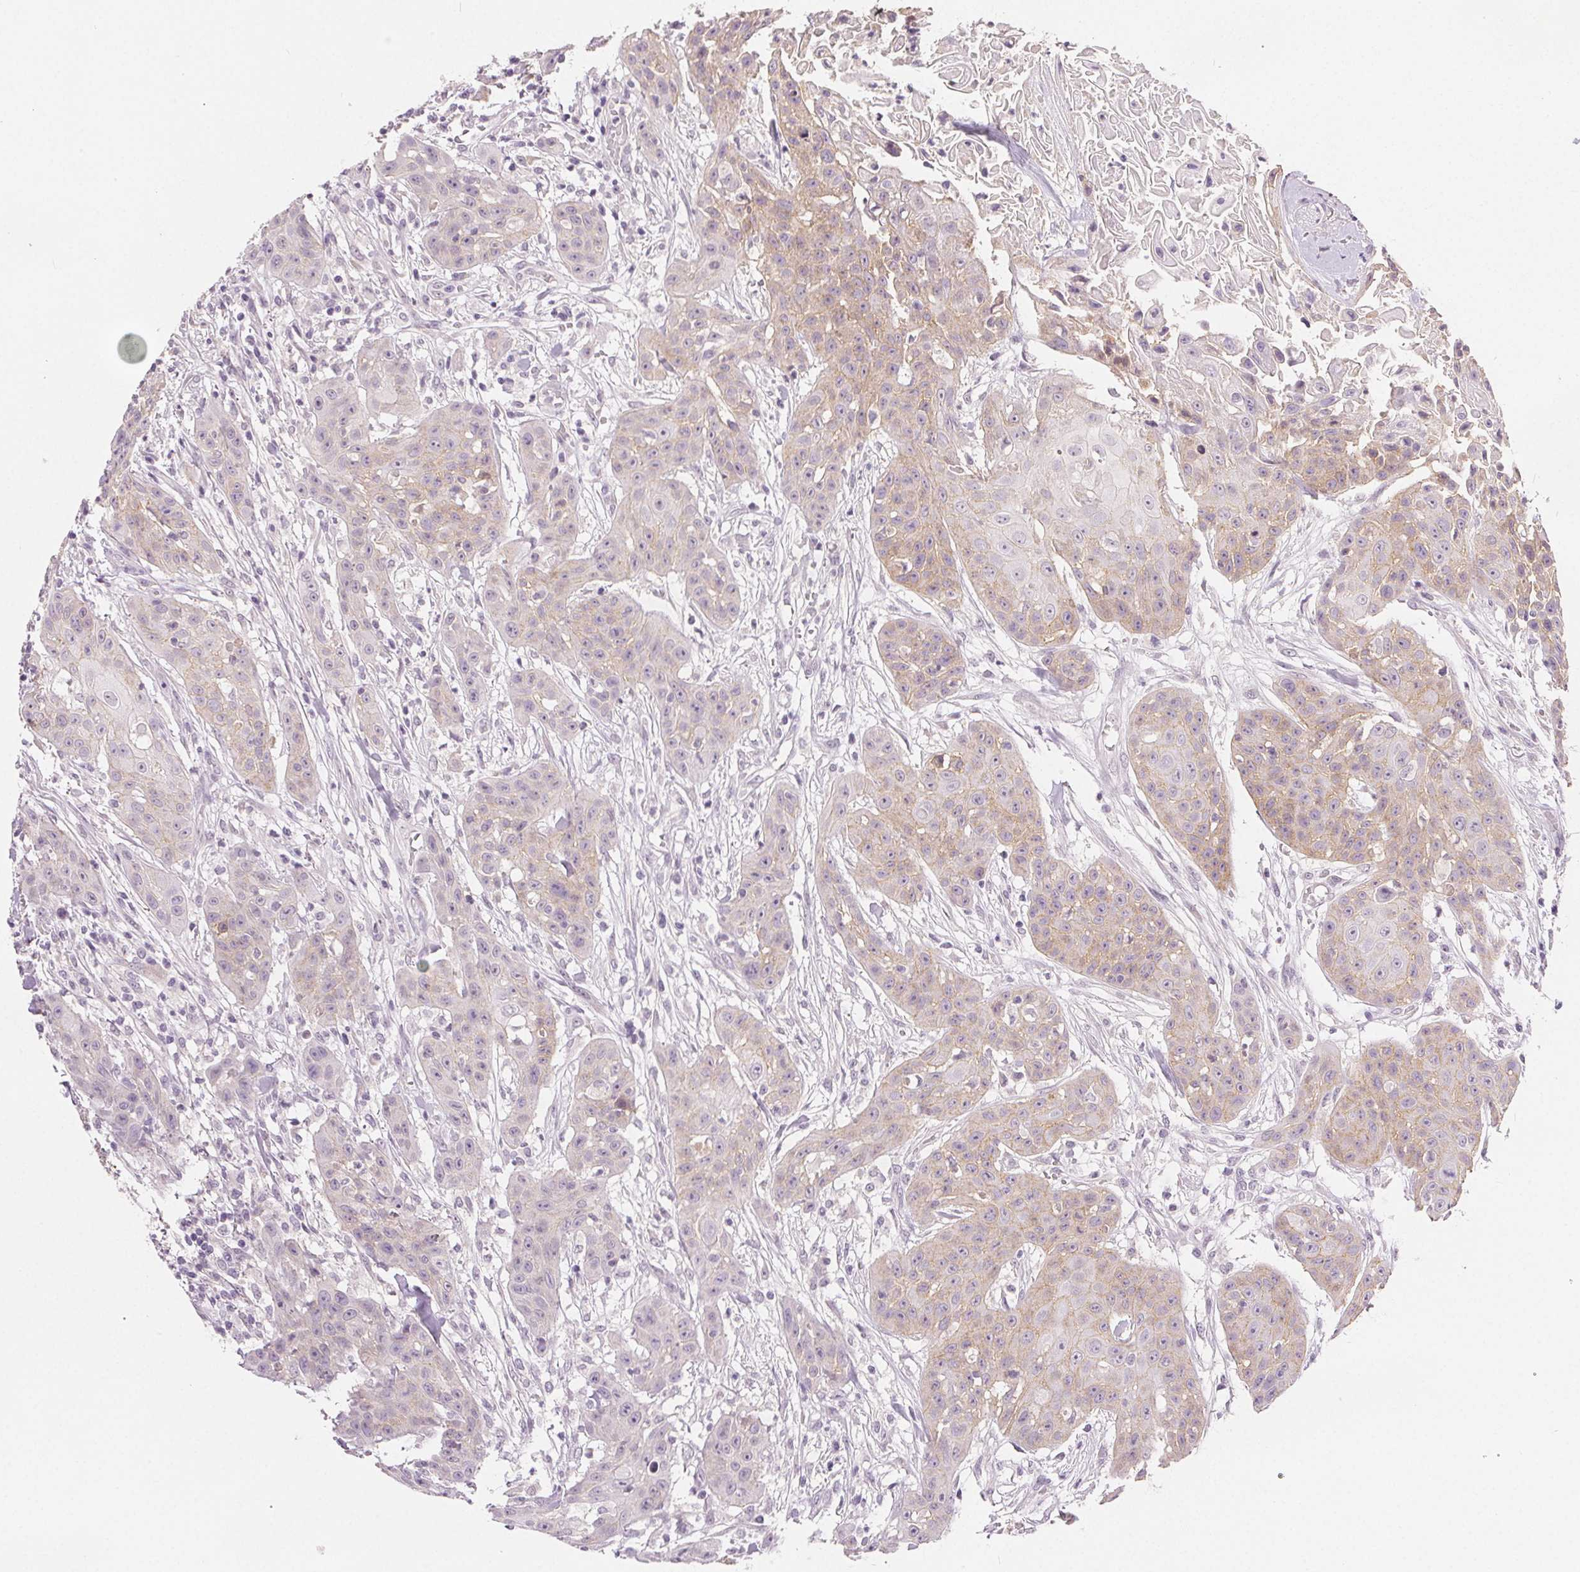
{"staining": {"intensity": "weak", "quantity": "<25%", "location": "cytoplasmic/membranous"}, "tissue": "head and neck cancer", "cell_type": "Tumor cells", "image_type": "cancer", "snomed": [{"axis": "morphology", "description": "Squamous cell carcinoma, NOS"}, {"axis": "topography", "description": "Oral tissue"}, {"axis": "topography", "description": "Head-Neck"}], "caption": "Tumor cells are negative for protein expression in human head and neck cancer (squamous cell carcinoma).", "gene": "CA12", "patient": {"sex": "female", "age": 55}}